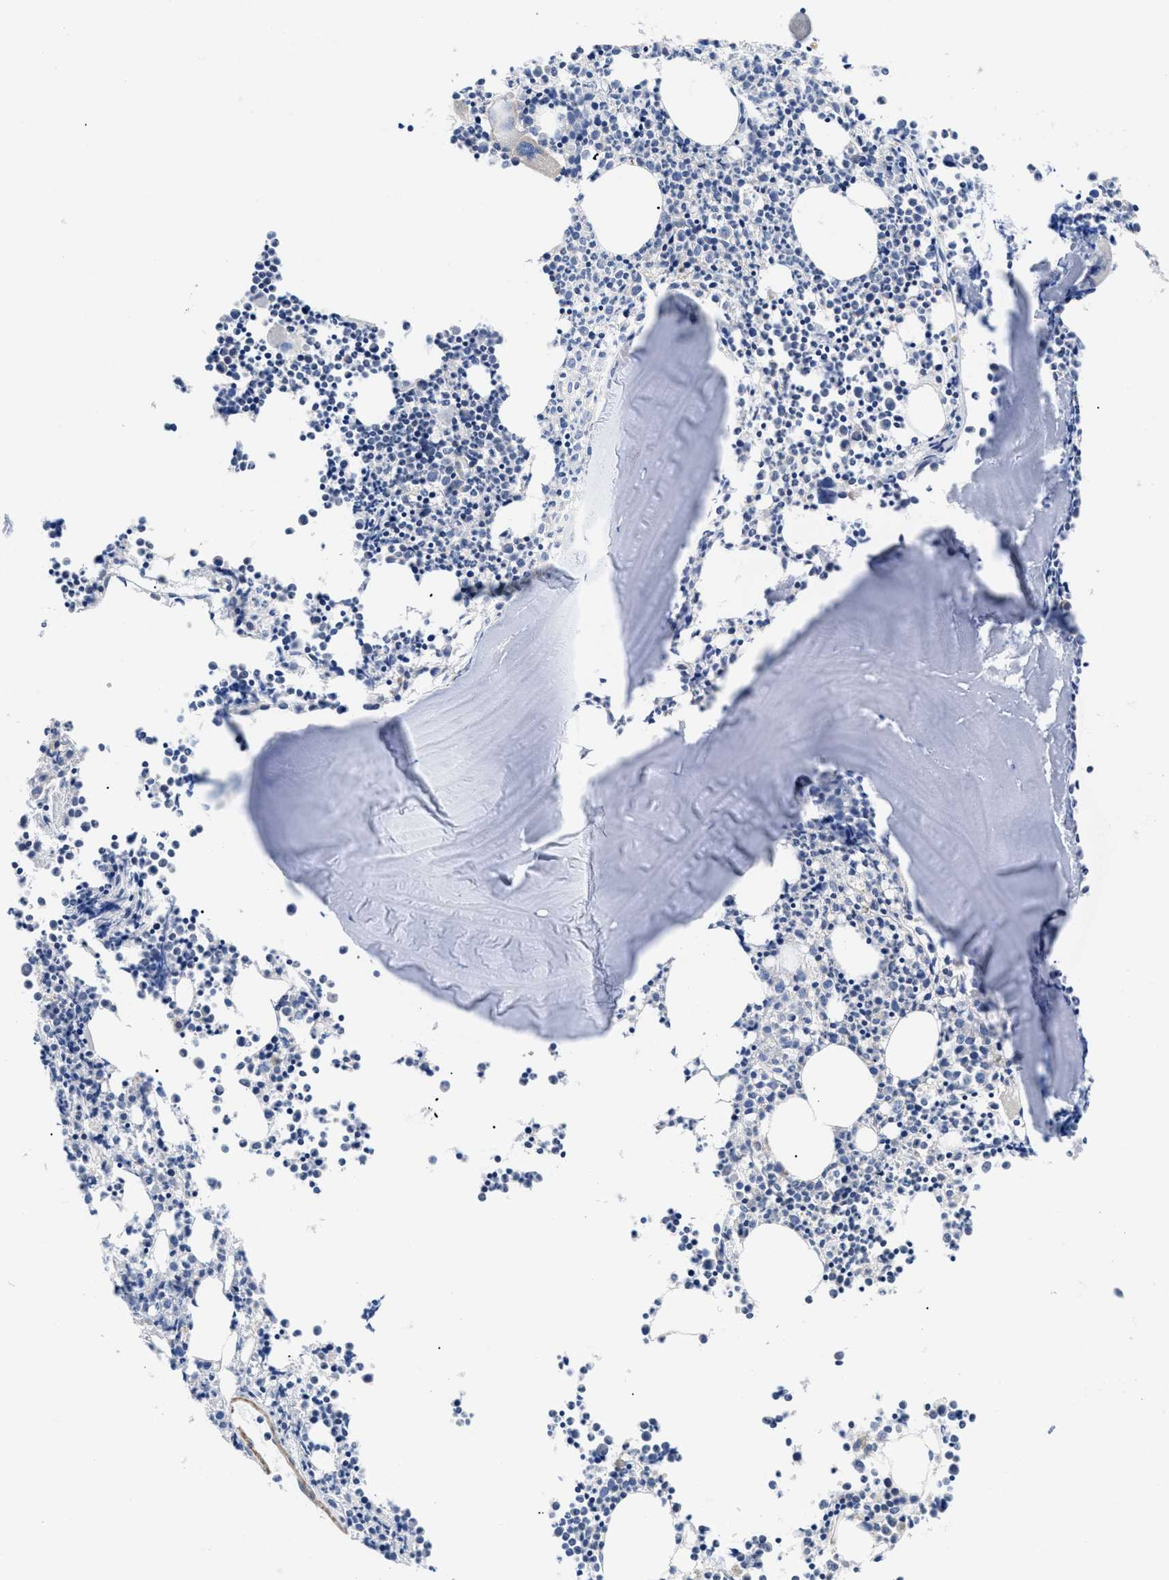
{"staining": {"intensity": "negative", "quantity": "none", "location": "none"}, "tissue": "bone marrow", "cell_type": "Hematopoietic cells", "image_type": "normal", "snomed": [{"axis": "morphology", "description": "Normal tissue, NOS"}, {"axis": "morphology", "description": "Inflammation, NOS"}, {"axis": "topography", "description": "Bone marrow"}], "caption": "An IHC micrograph of unremarkable bone marrow is shown. There is no staining in hematopoietic cells of bone marrow.", "gene": "HLA", "patient": {"sex": "female", "age": 53}}